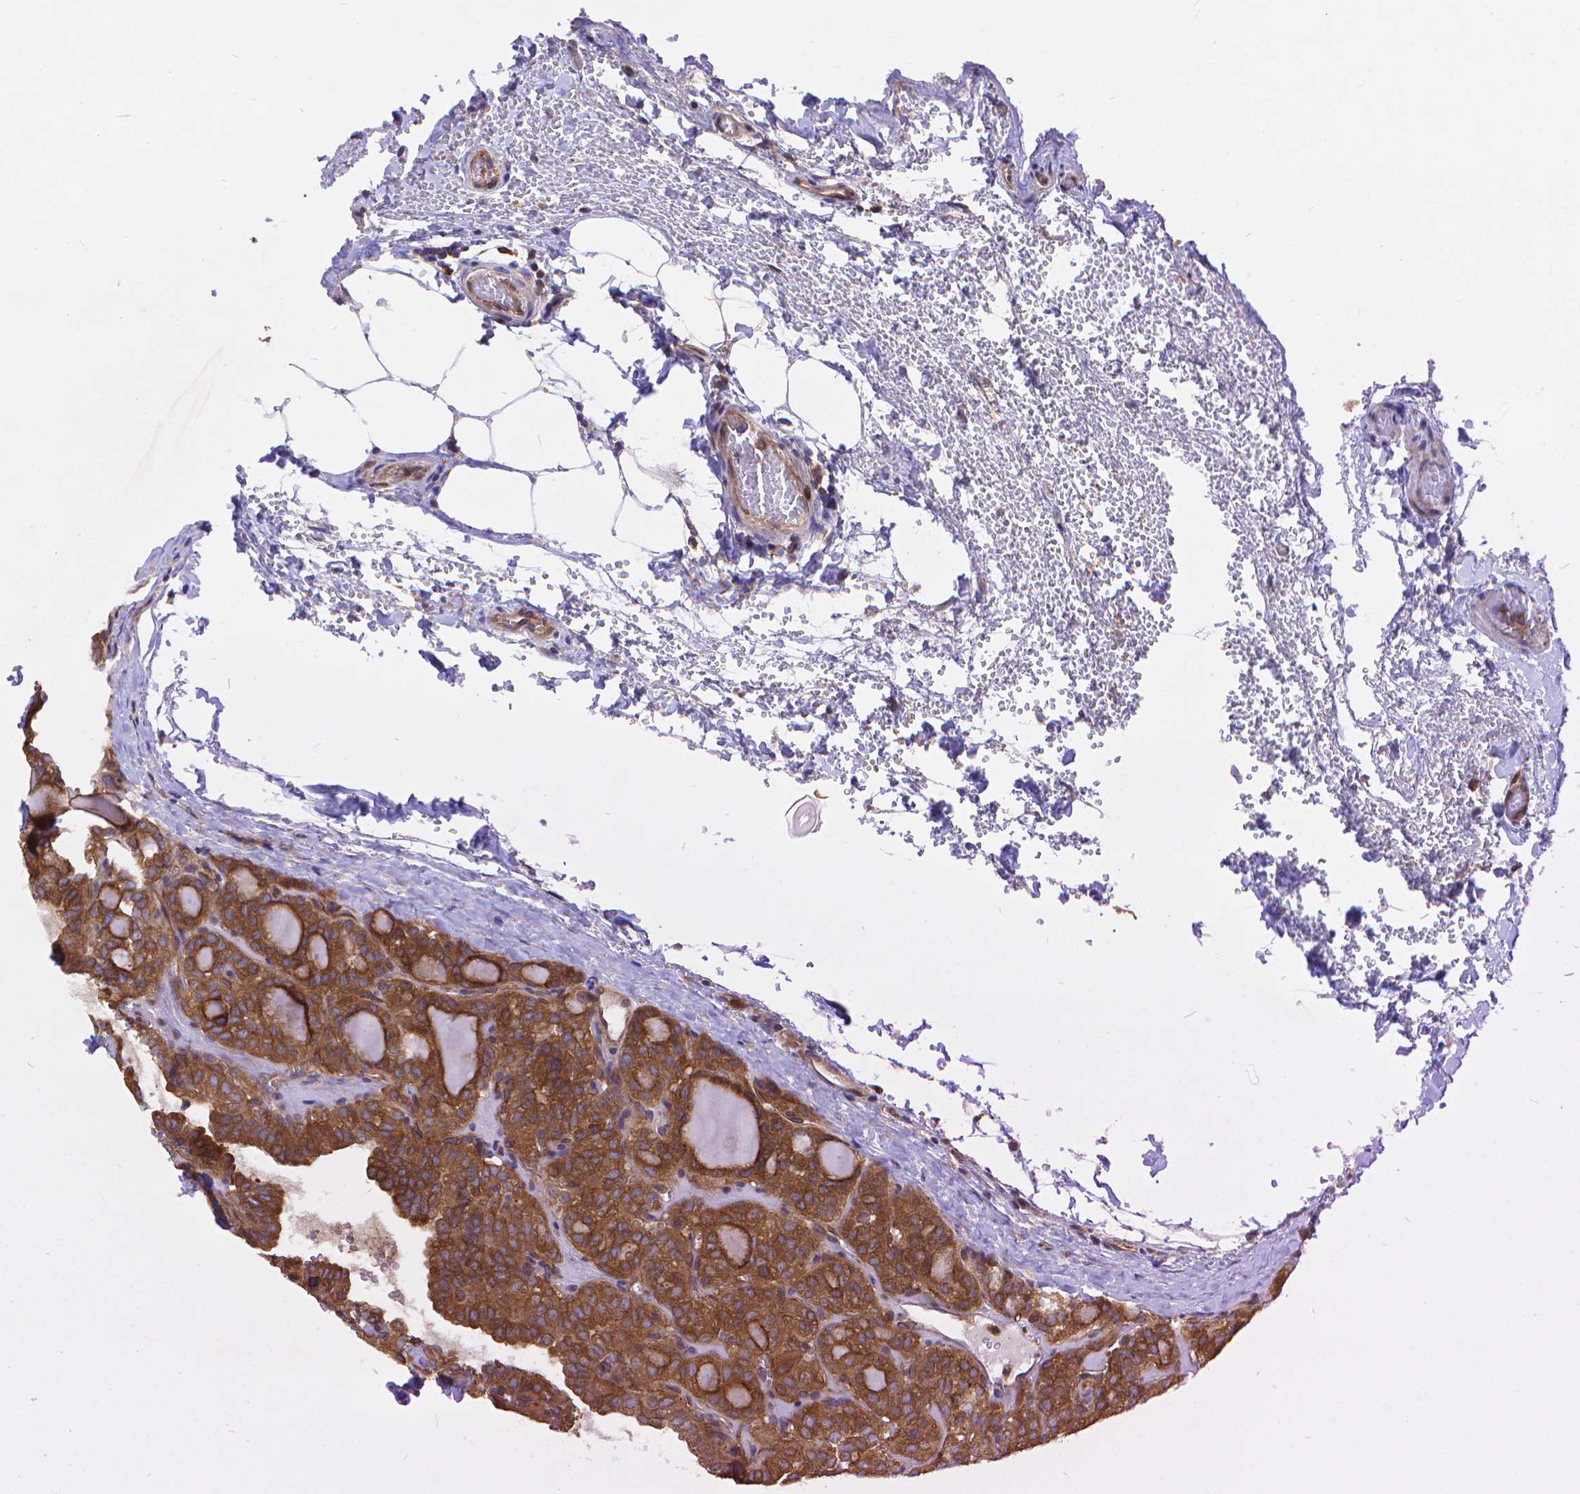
{"staining": {"intensity": "strong", "quantity": ">75%", "location": "cytoplasmic/membranous"}, "tissue": "thyroid cancer", "cell_type": "Tumor cells", "image_type": "cancer", "snomed": [{"axis": "morphology", "description": "Papillary adenocarcinoma, NOS"}, {"axis": "topography", "description": "Thyroid gland"}], "caption": "Immunohistochemical staining of thyroid cancer (papillary adenocarcinoma) displays strong cytoplasmic/membranous protein expression in approximately >75% of tumor cells.", "gene": "ARAP1", "patient": {"sex": "female", "age": 41}}